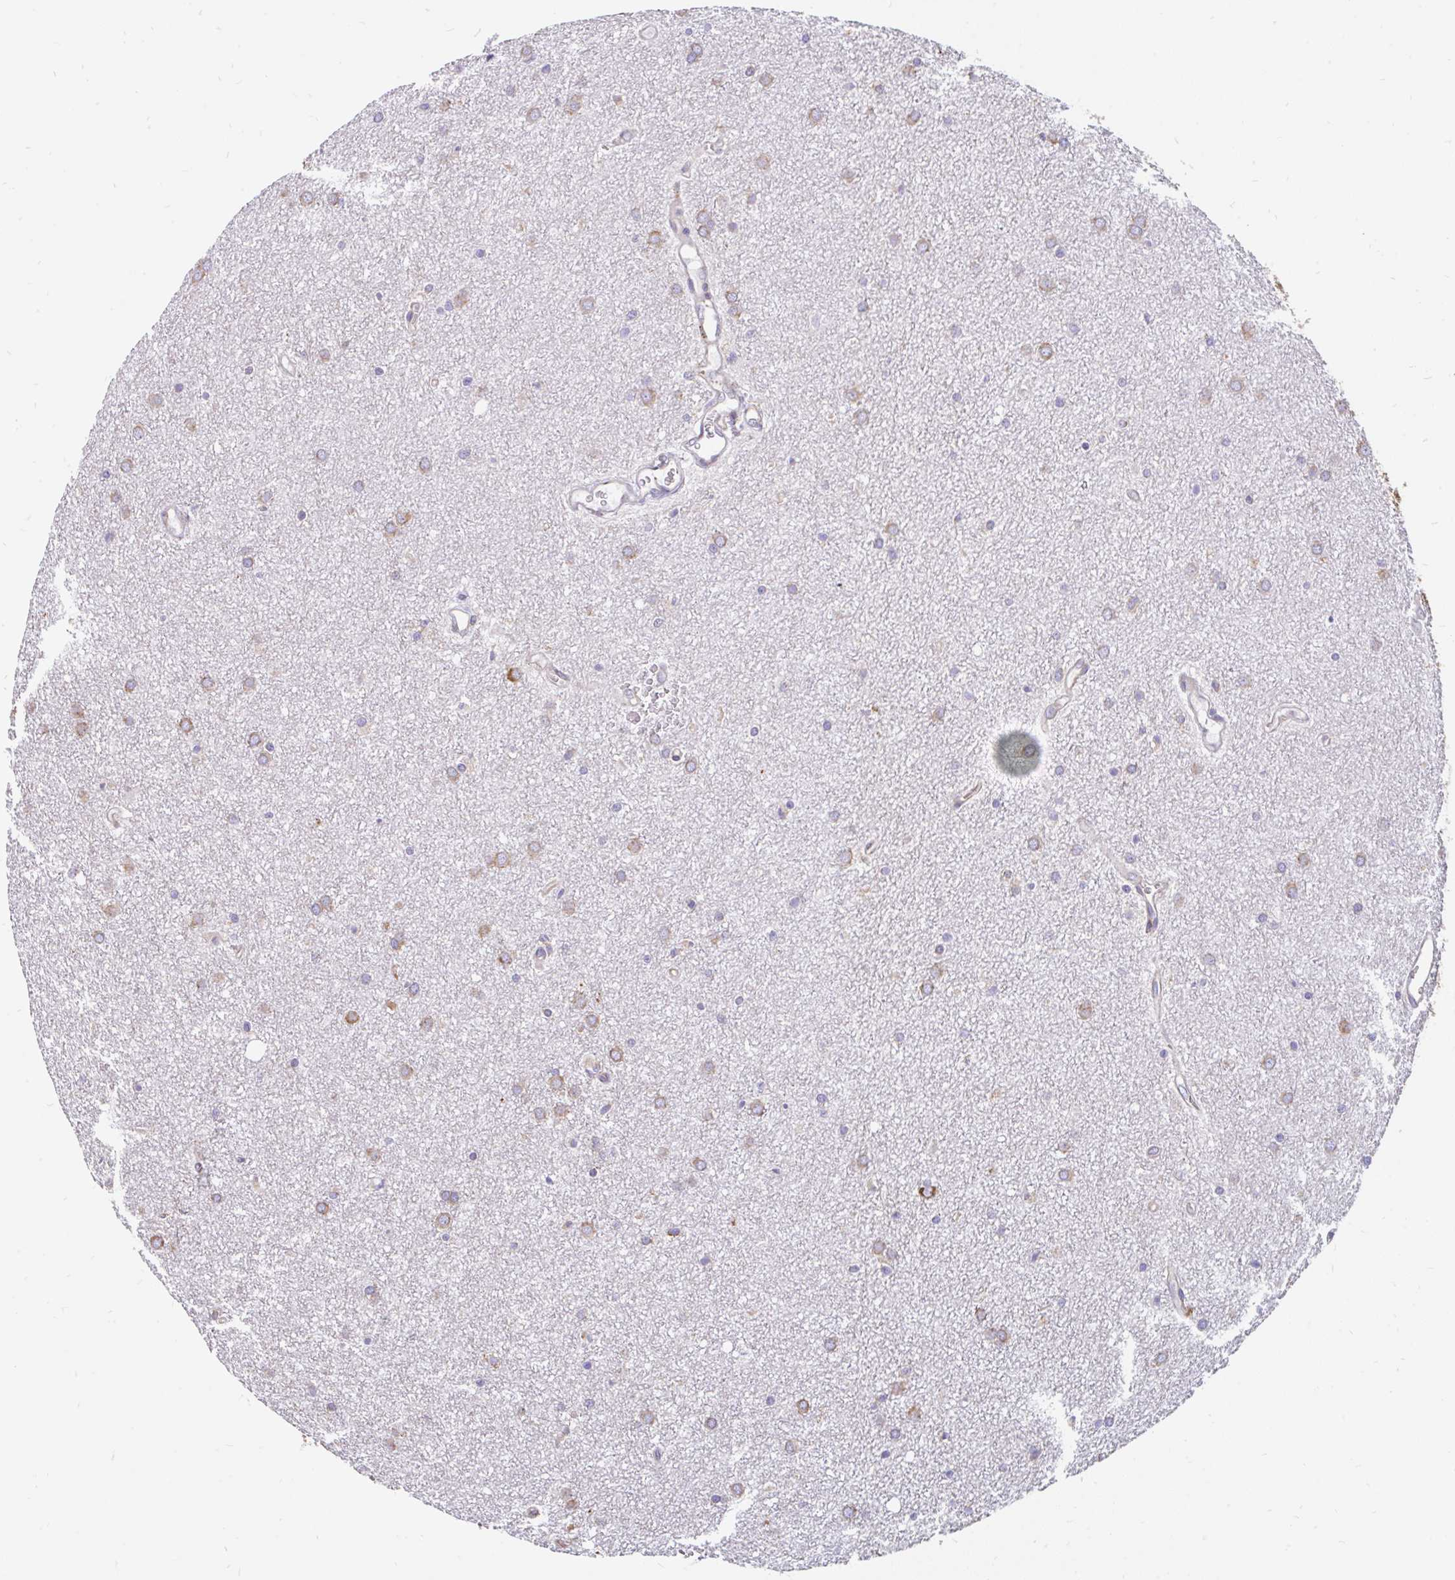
{"staining": {"intensity": "moderate", "quantity": "<25%", "location": "cytoplasmic/membranous"}, "tissue": "glioma", "cell_type": "Tumor cells", "image_type": "cancer", "snomed": [{"axis": "morphology", "description": "Glioma, malignant, Low grade"}, {"axis": "topography", "description": "Cerebellum"}], "caption": "Protein analysis of malignant glioma (low-grade) tissue displays moderate cytoplasmic/membranous positivity in approximately <25% of tumor cells.", "gene": "EML5", "patient": {"sex": "female", "age": 5}}